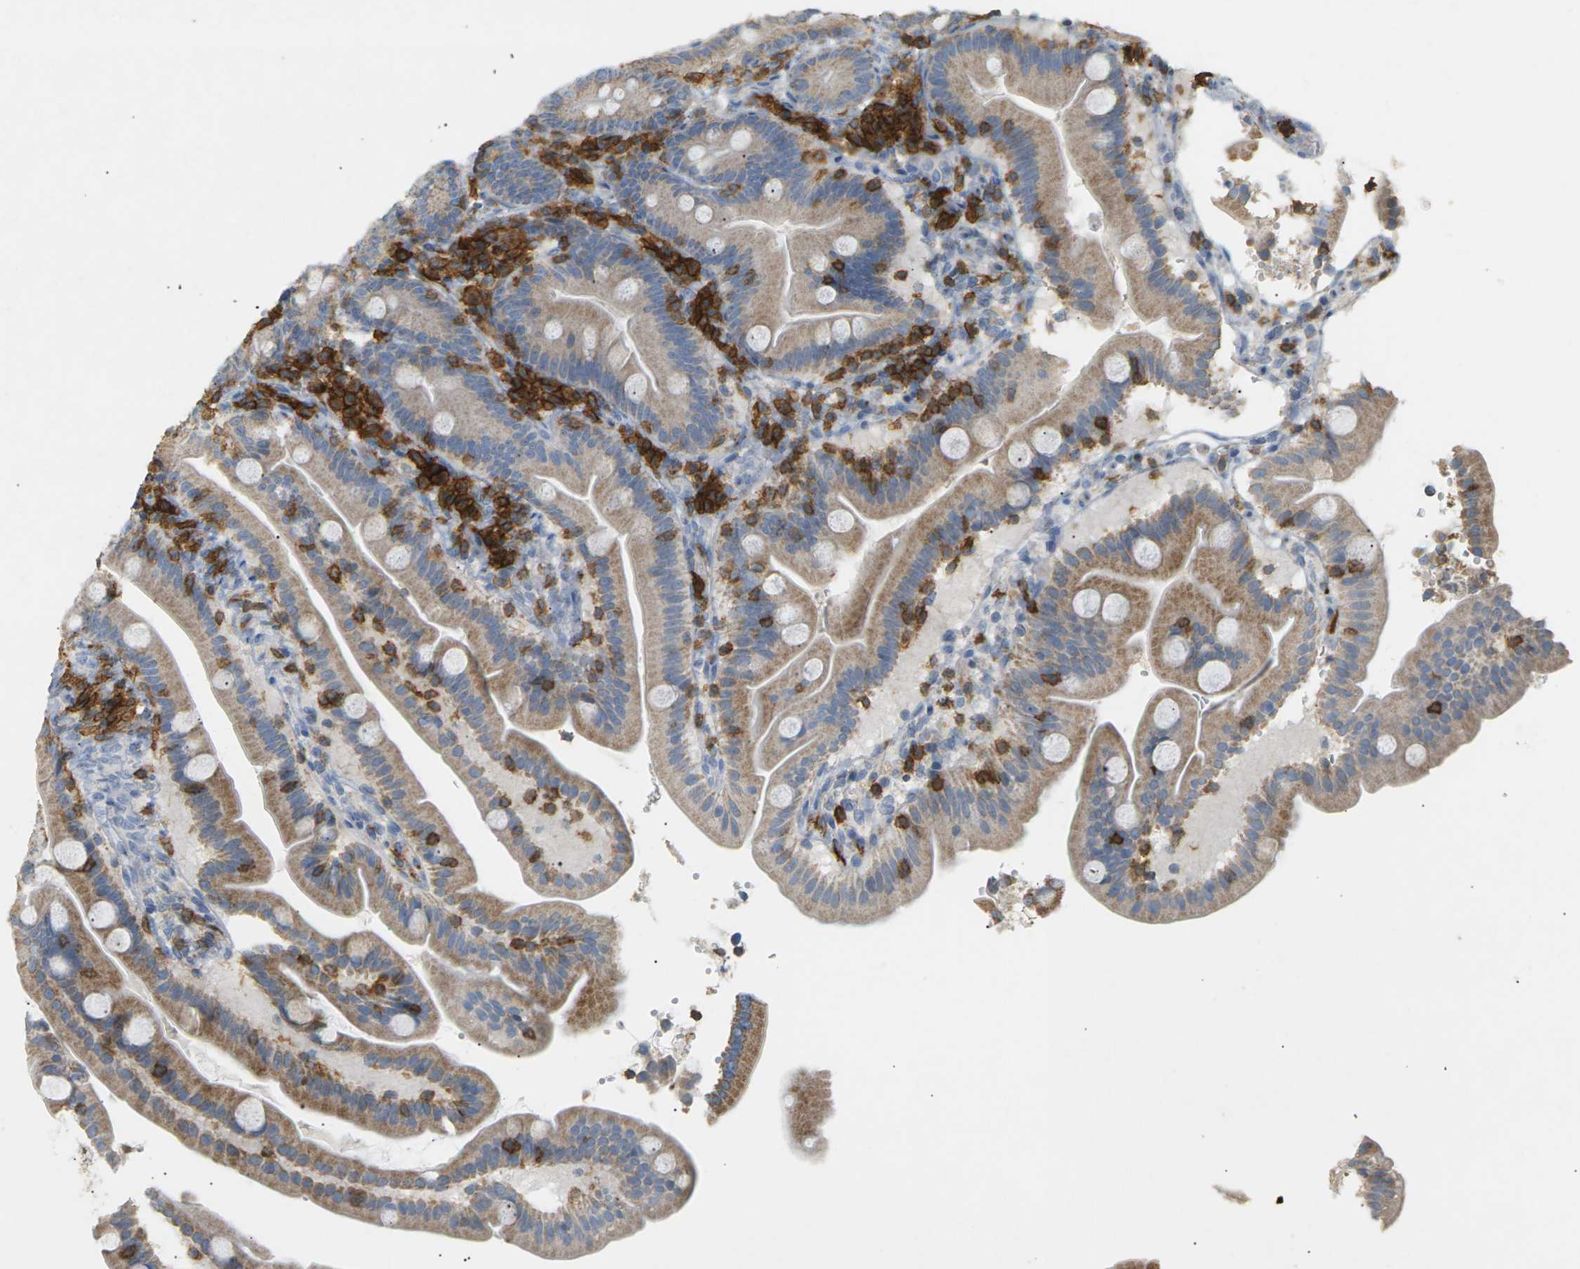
{"staining": {"intensity": "moderate", "quantity": ">75%", "location": "cytoplasmic/membranous"}, "tissue": "duodenum", "cell_type": "Glandular cells", "image_type": "normal", "snomed": [{"axis": "morphology", "description": "Normal tissue, NOS"}, {"axis": "topography", "description": "Duodenum"}], "caption": "Duodenum stained with a brown dye shows moderate cytoplasmic/membranous positive positivity in approximately >75% of glandular cells.", "gene": "LIME1", "patient": {"sex": "male", "age": 54}}